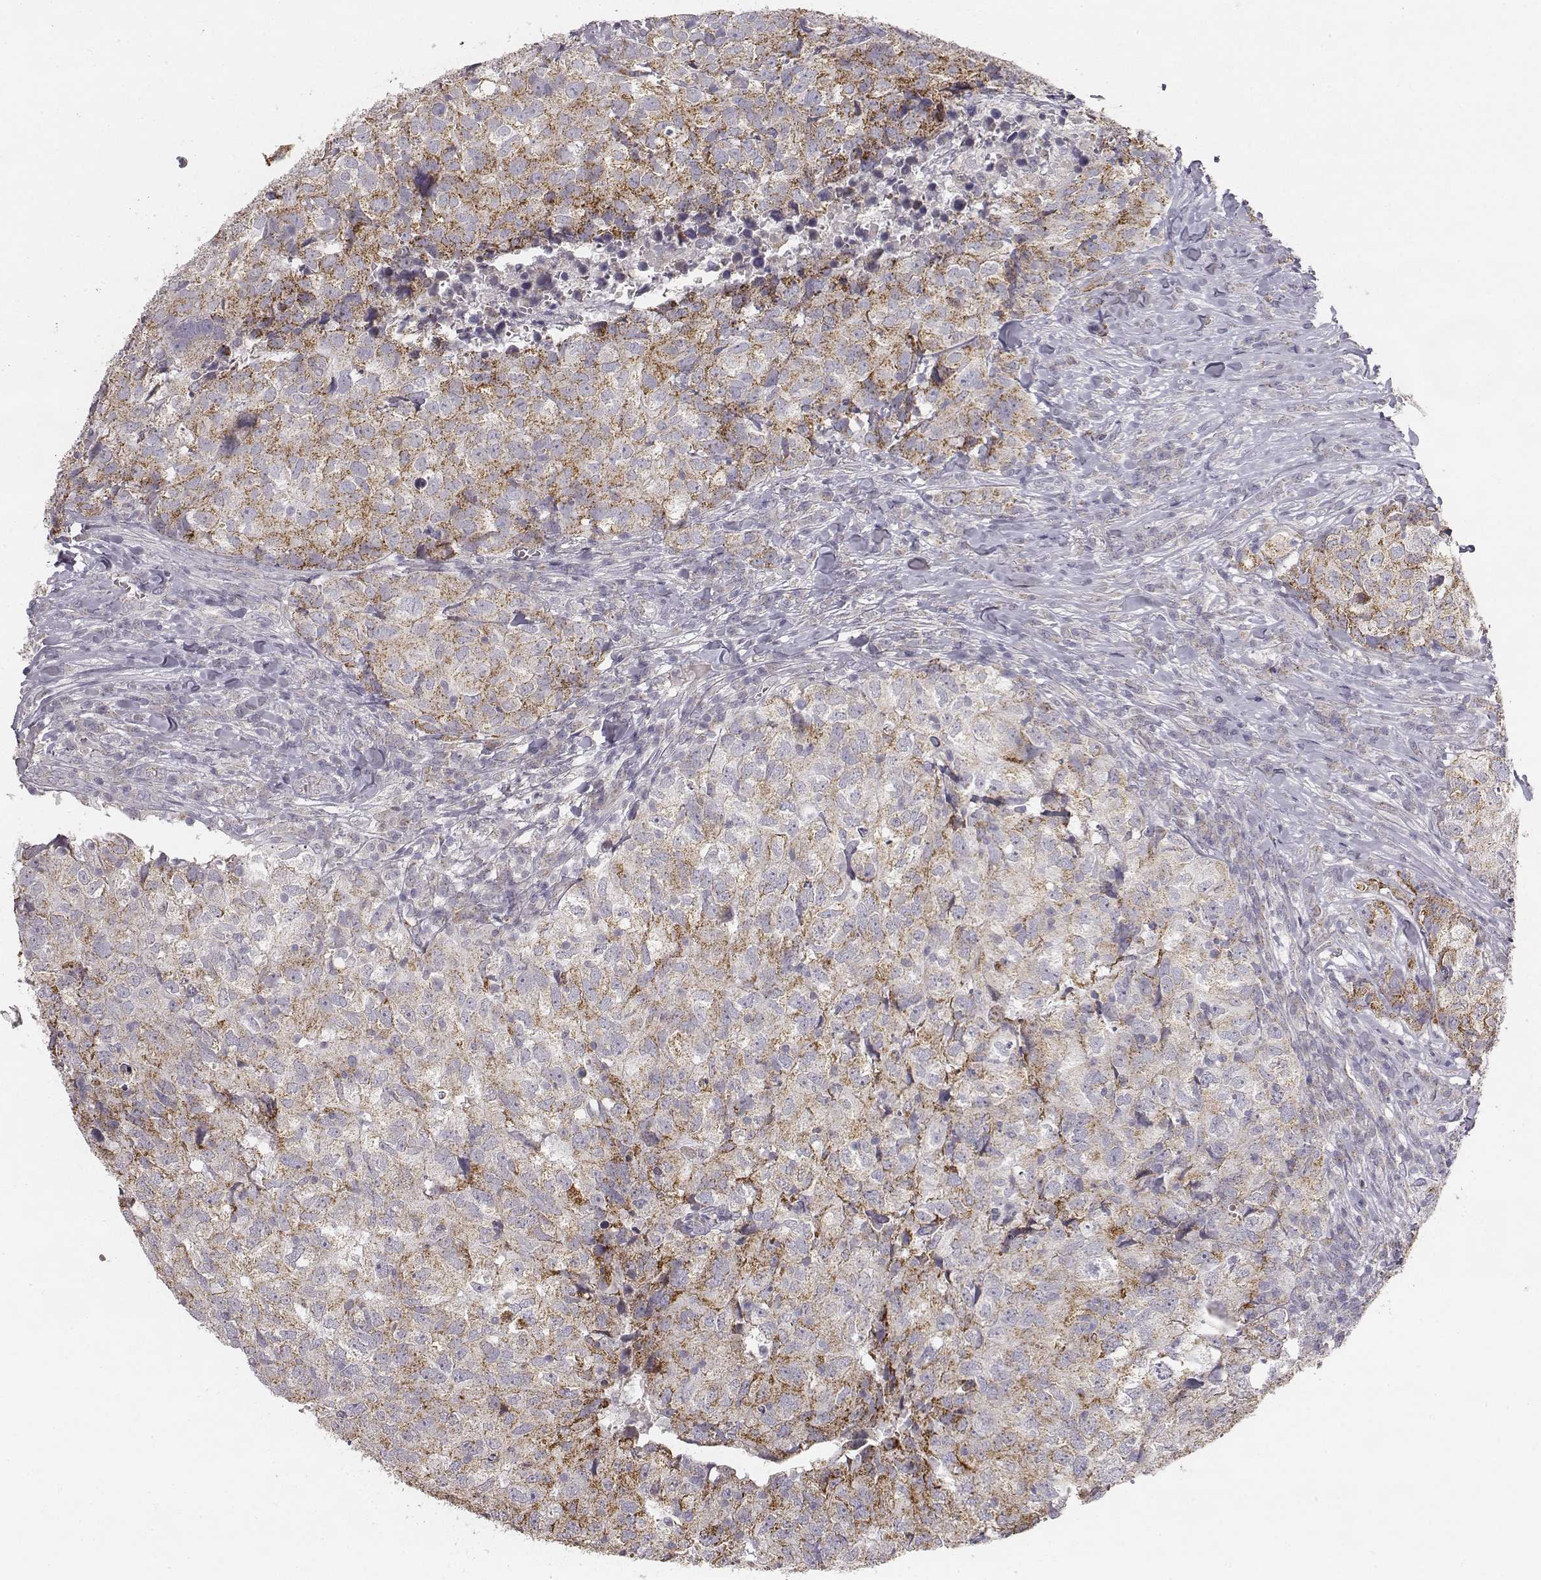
{"staining": {"intensity": "moderate", "quantity": ">75%", "location": "cytoplasmic/membranous"}, "tissue": "breast cancer", "cell_type": "Tumor cells", "image_type": "cancer", "snomed": [{"axis": "morphology", "description": "Duct carcinoma"}, {"axis": "topography", "description": "Breast"}], "caption": "Immunohistochemical staining of human invasive ductal carcinoma (breast) exhibits medium levels of moderate cytoplasmic/membranous expression in about >75% of tumor cells. The staining was performed using DAB, with brown indicating positive protein expression. Nuclei are stained blue with hematoxylin.", "gene": "ABCD3", "patient": {"sex": "female", "age": 30}}